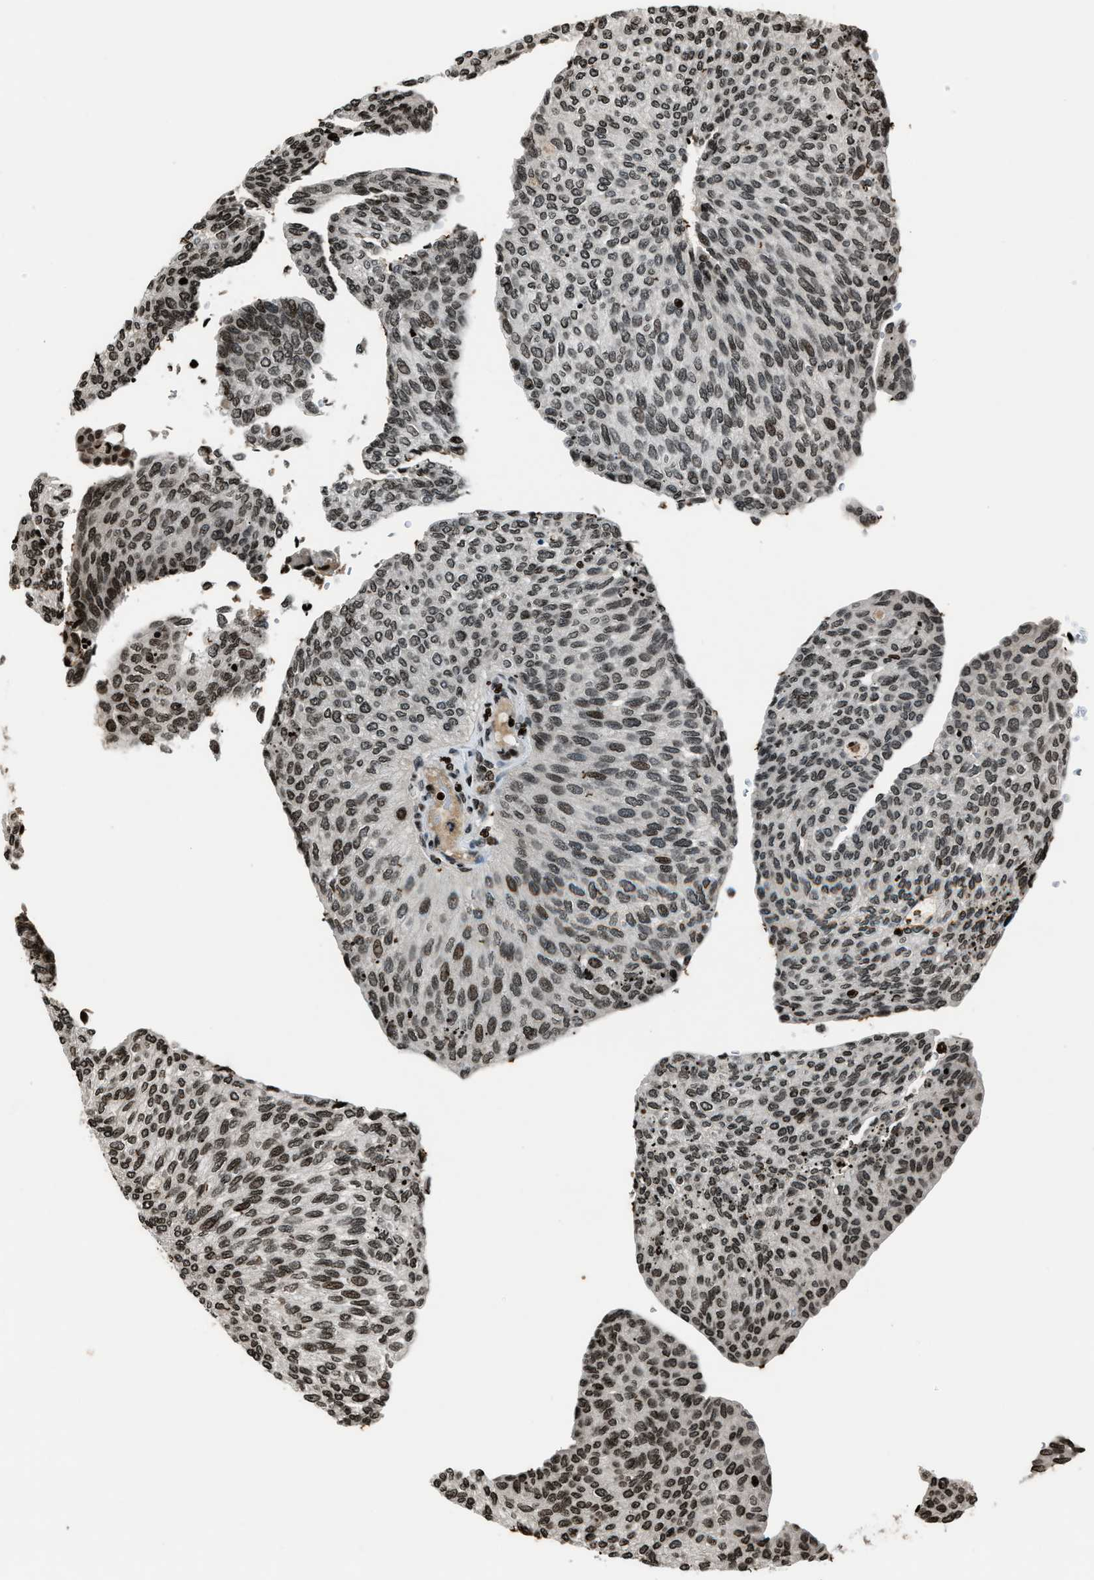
{"staining": {"intensity": "weak", "quantity": ">75%", "location": "nuclear"}, "tissue": "urothelial cancer", "cell_type": "Tumor cells", "image_type": "cancer", "snomed": [{"axis": "morphology", "description": "Urothelial carcinoma, Low grade"}, {"axis": "topography", "description": "Urinary bladder"}], "caption": "Urothelial carcinoma (low-grade) stained with a brown dye reveals weak nuclear positive staining in about >75% of tumor cells.", "gene": "H4C1", "patient": {"sex": "female", "age": 79}}